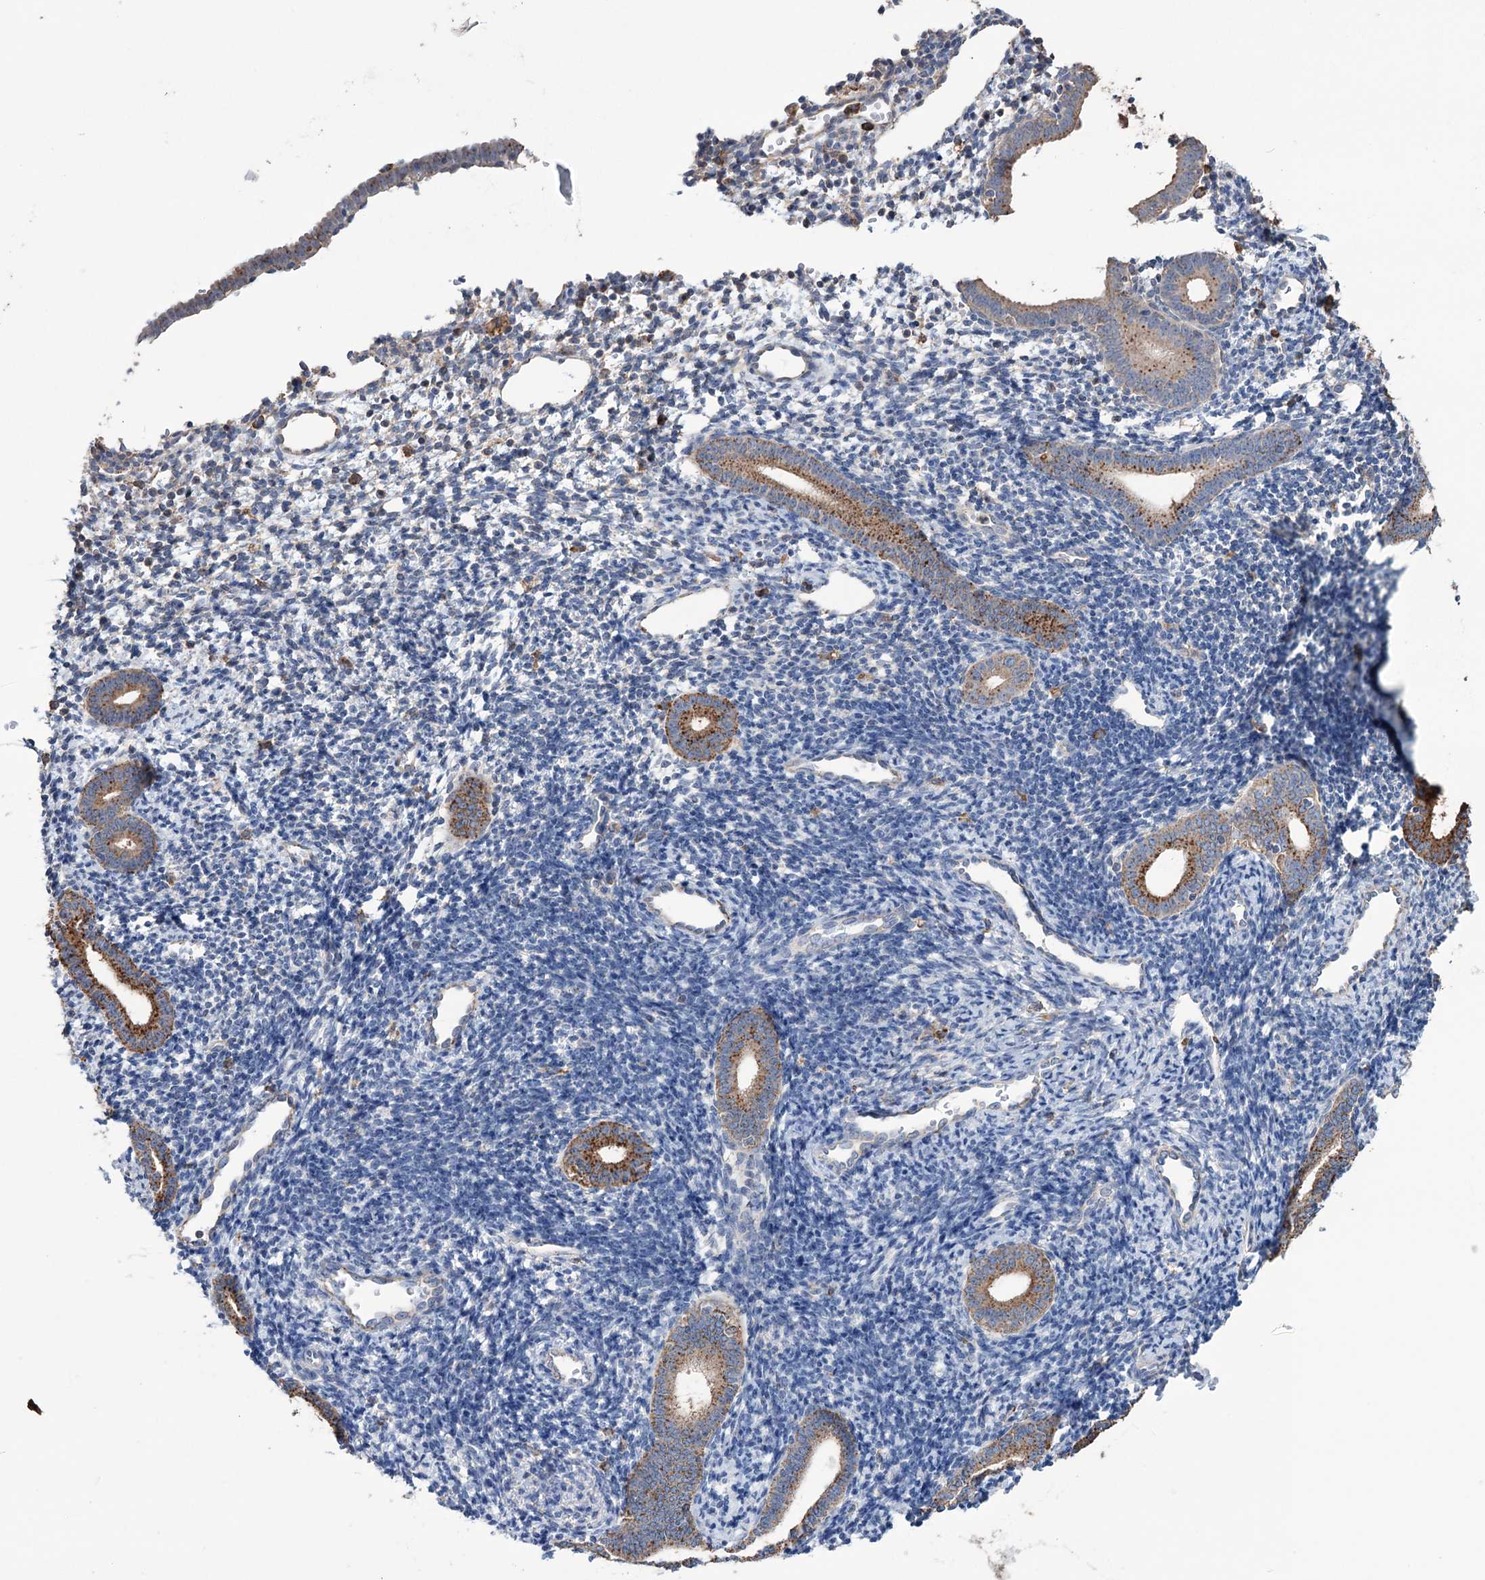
{"staining": {"intensity": "moderate", "quantity": "<25%", "location": "cytoplasmic/membranous"}, "tissue": "endometrium", "cell_type": "Cells in endometrial stroma", "image_type": "normal", "snomed": [{"axis": "morphology", "description": "Normal tissue, NOS"}, {"axis": "topography", "description": "Endometrium"}], "caption": "Moderate cytoplasmic/membranous expression for a protein is seen in about <25% of cells in endometrial stroma of benign endometrium using IHC.", "gene": "TRIM71", "patient": {"sex": "female", "age": 56}}